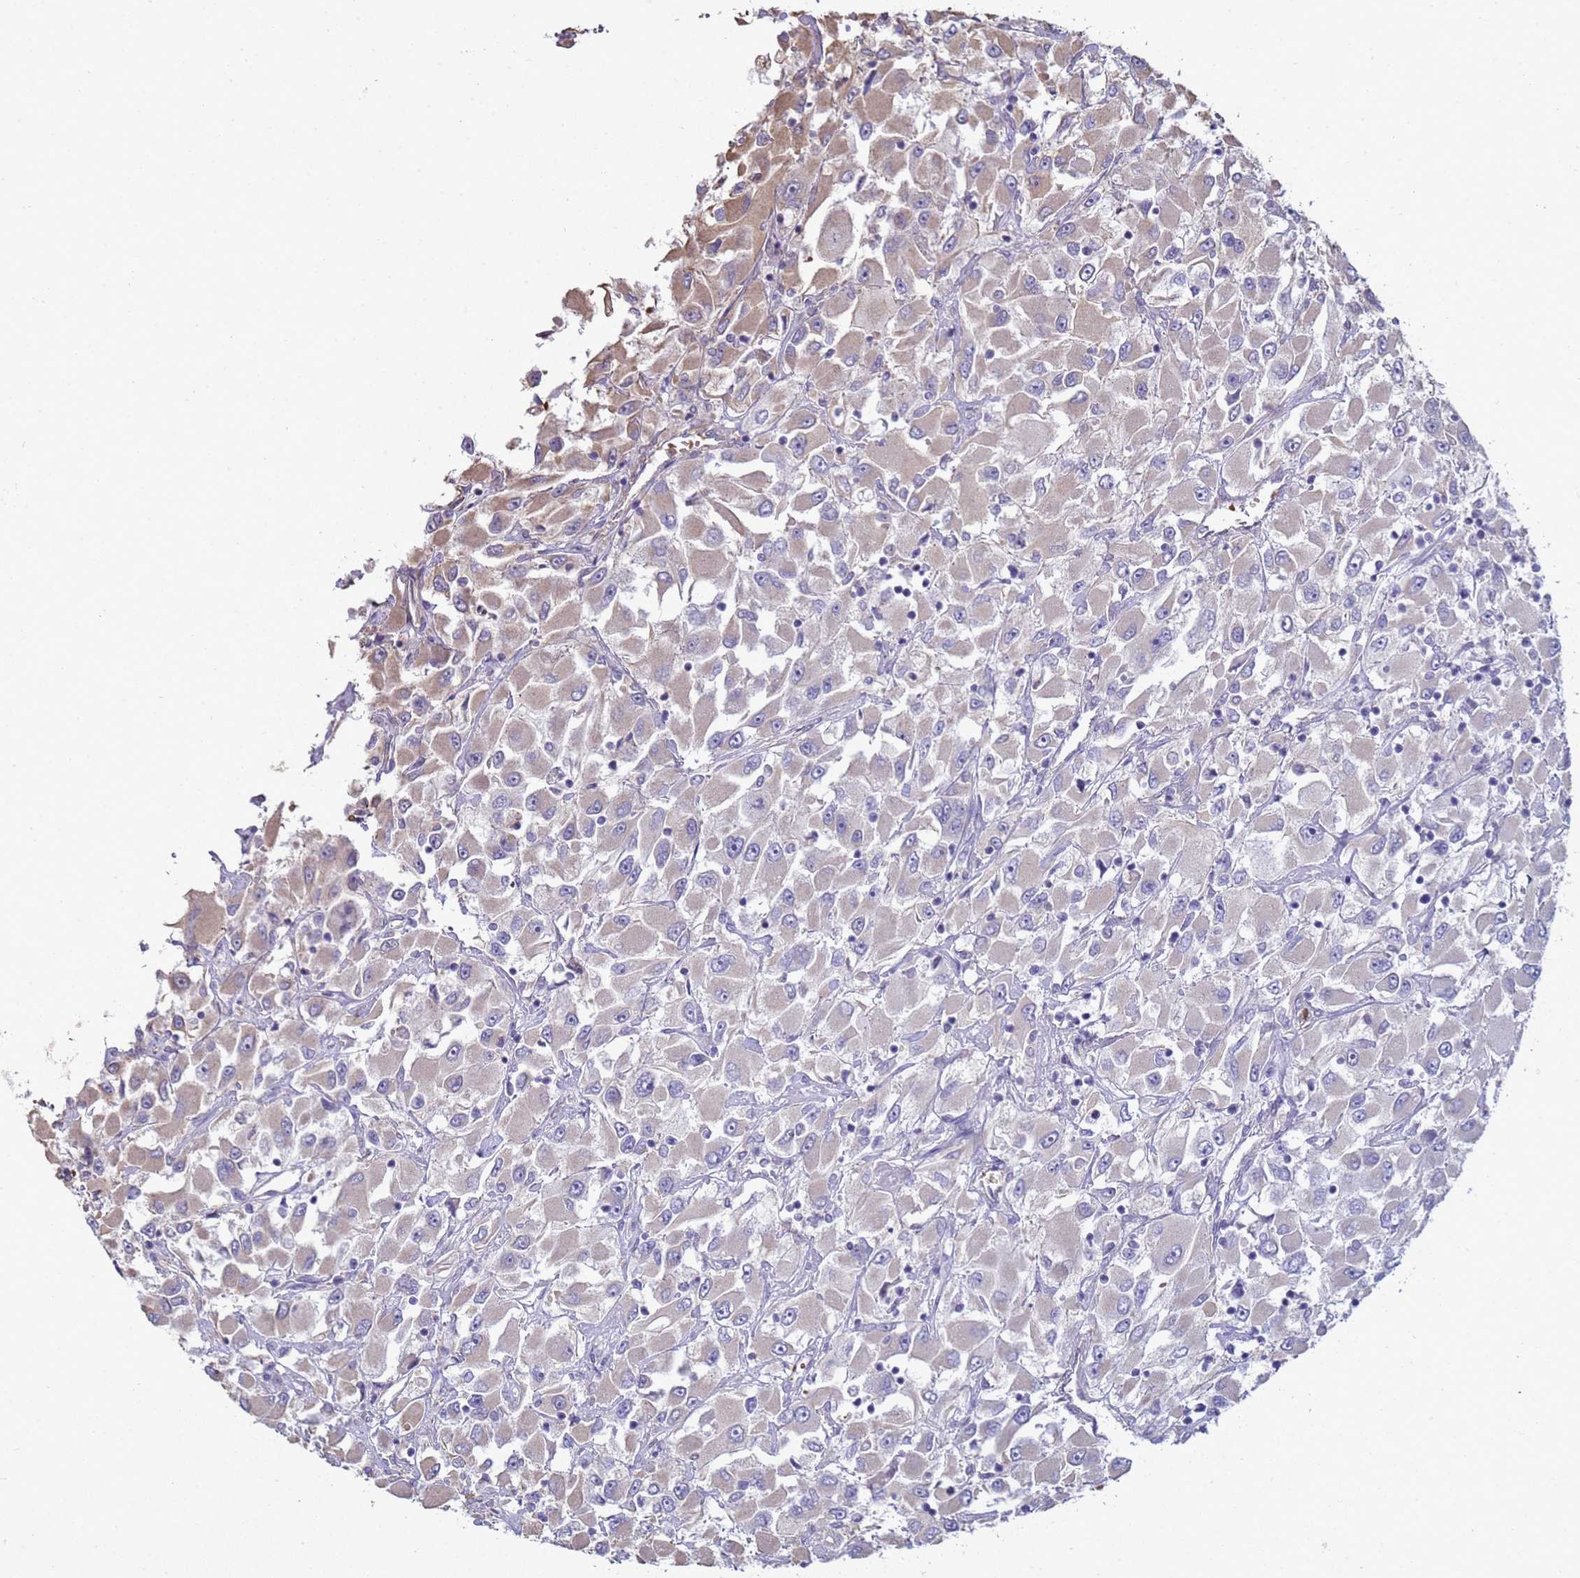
{"staining": {"intensity": "weak", "quantity": "<25%", "location": "cytoplasmic/membranous"}, "tissue": "renal cancer", "cell_type": "Tumor cells", "image_type": "cancer", "snomed": [{"axis": "morphology", "description": "Adenocarcinoma, NOS"}, {"axis": "topography", "description": "Kidney"}], "caption": "An image of renal adenocarcinoma stained for a protein displays no brown staining in tumor cells.", "gene": "SGIP1", "patient": {"sex": "female", "age": 52}}